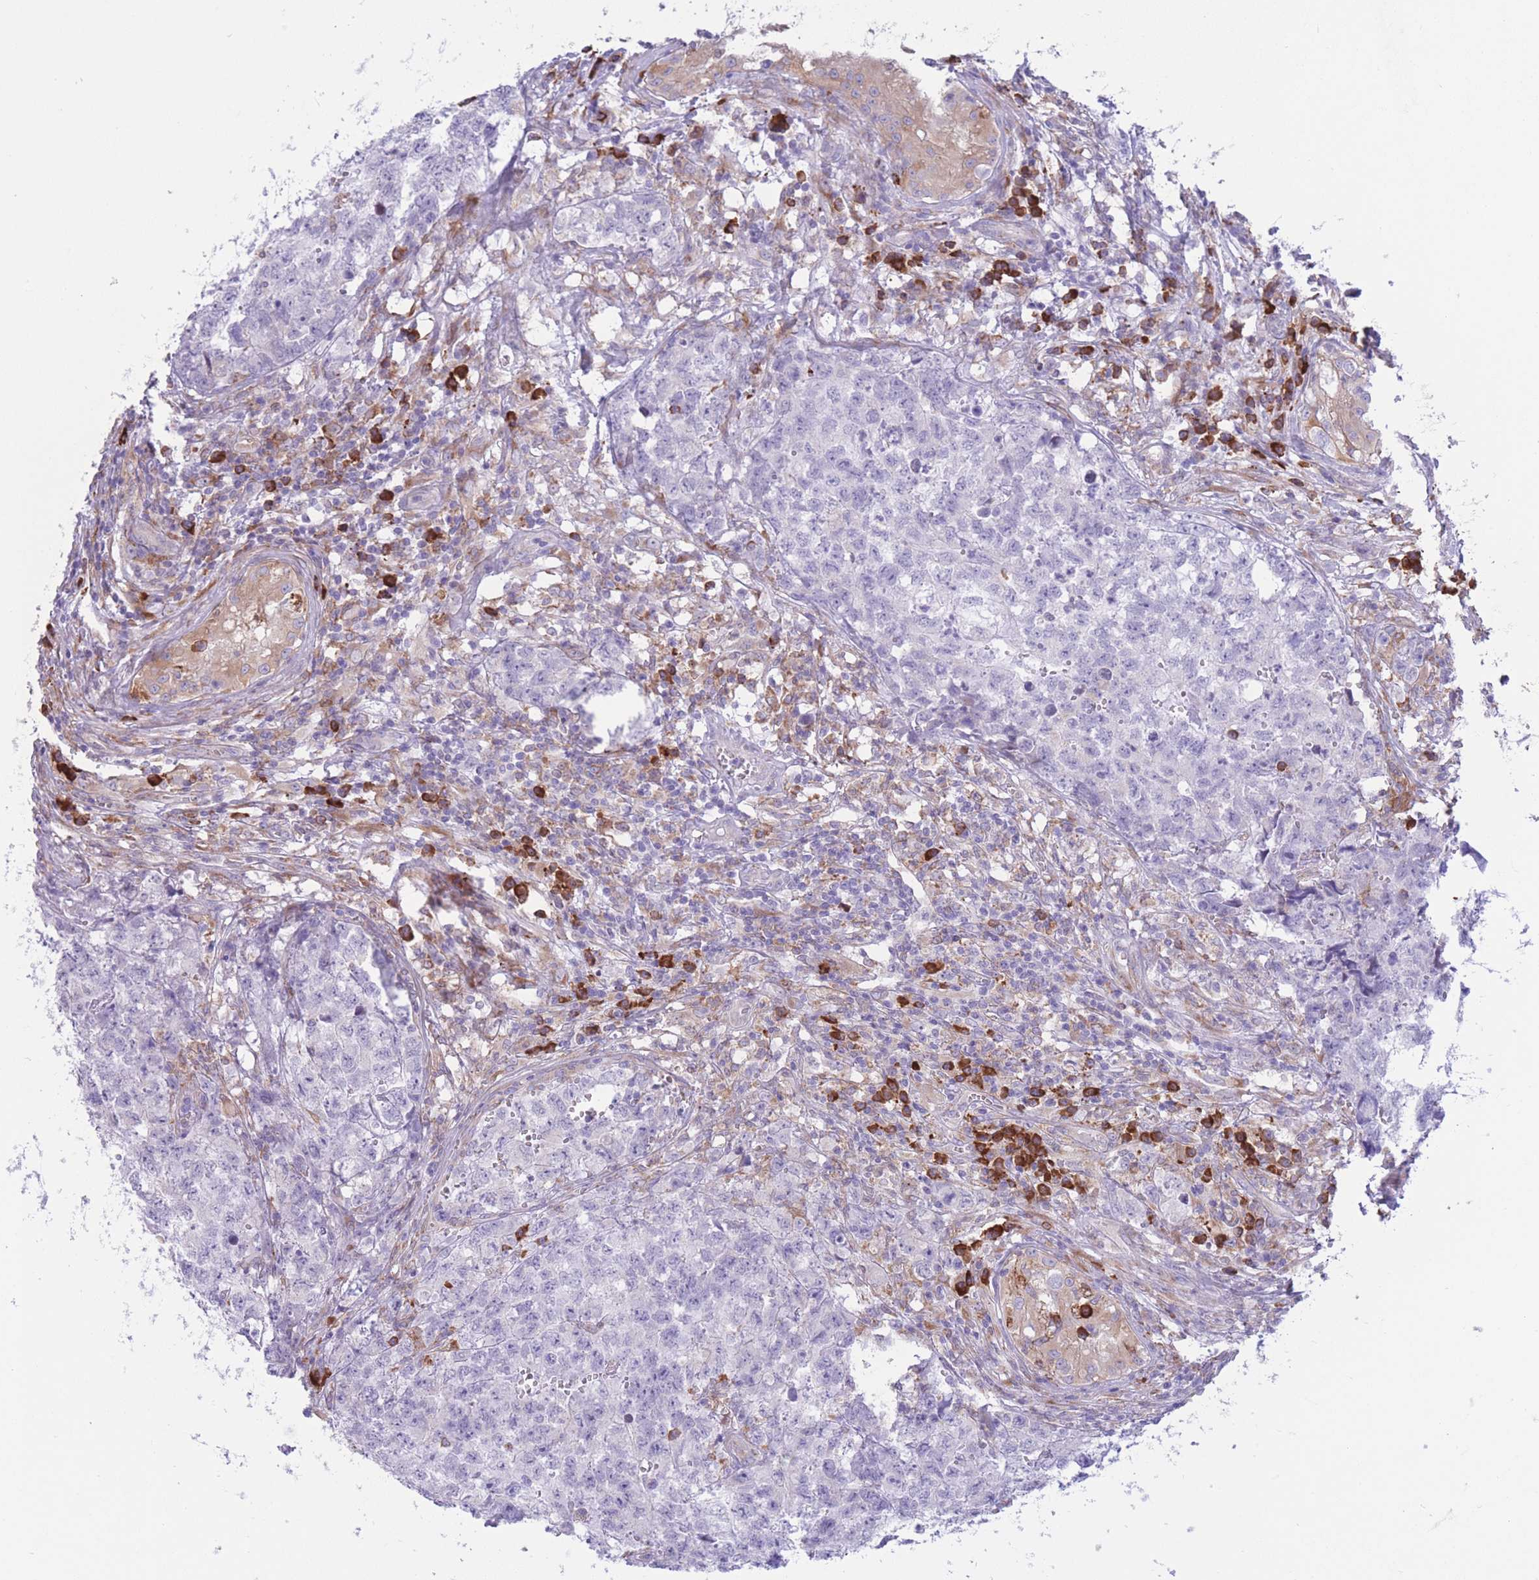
{"staining": {"intensity": "negative", "quantity": "none", "location": "none"}, "tissue": "testis cancer", "cell_type": "Tumor cells", "image_type": "cancer", "snomed": [{"axis": "morphology", "description": "Carcinoma, Embryonal, NOS"}, {"axis": "topography", "description": "Testis"}], "caption": "A high-resolution image shows immunohistochemistry staining of testis cancer, which demonstrates no significant positivity in tumor cells.", "gene": "MYDGF", "patient": {"sex": "male", "age": 31}}